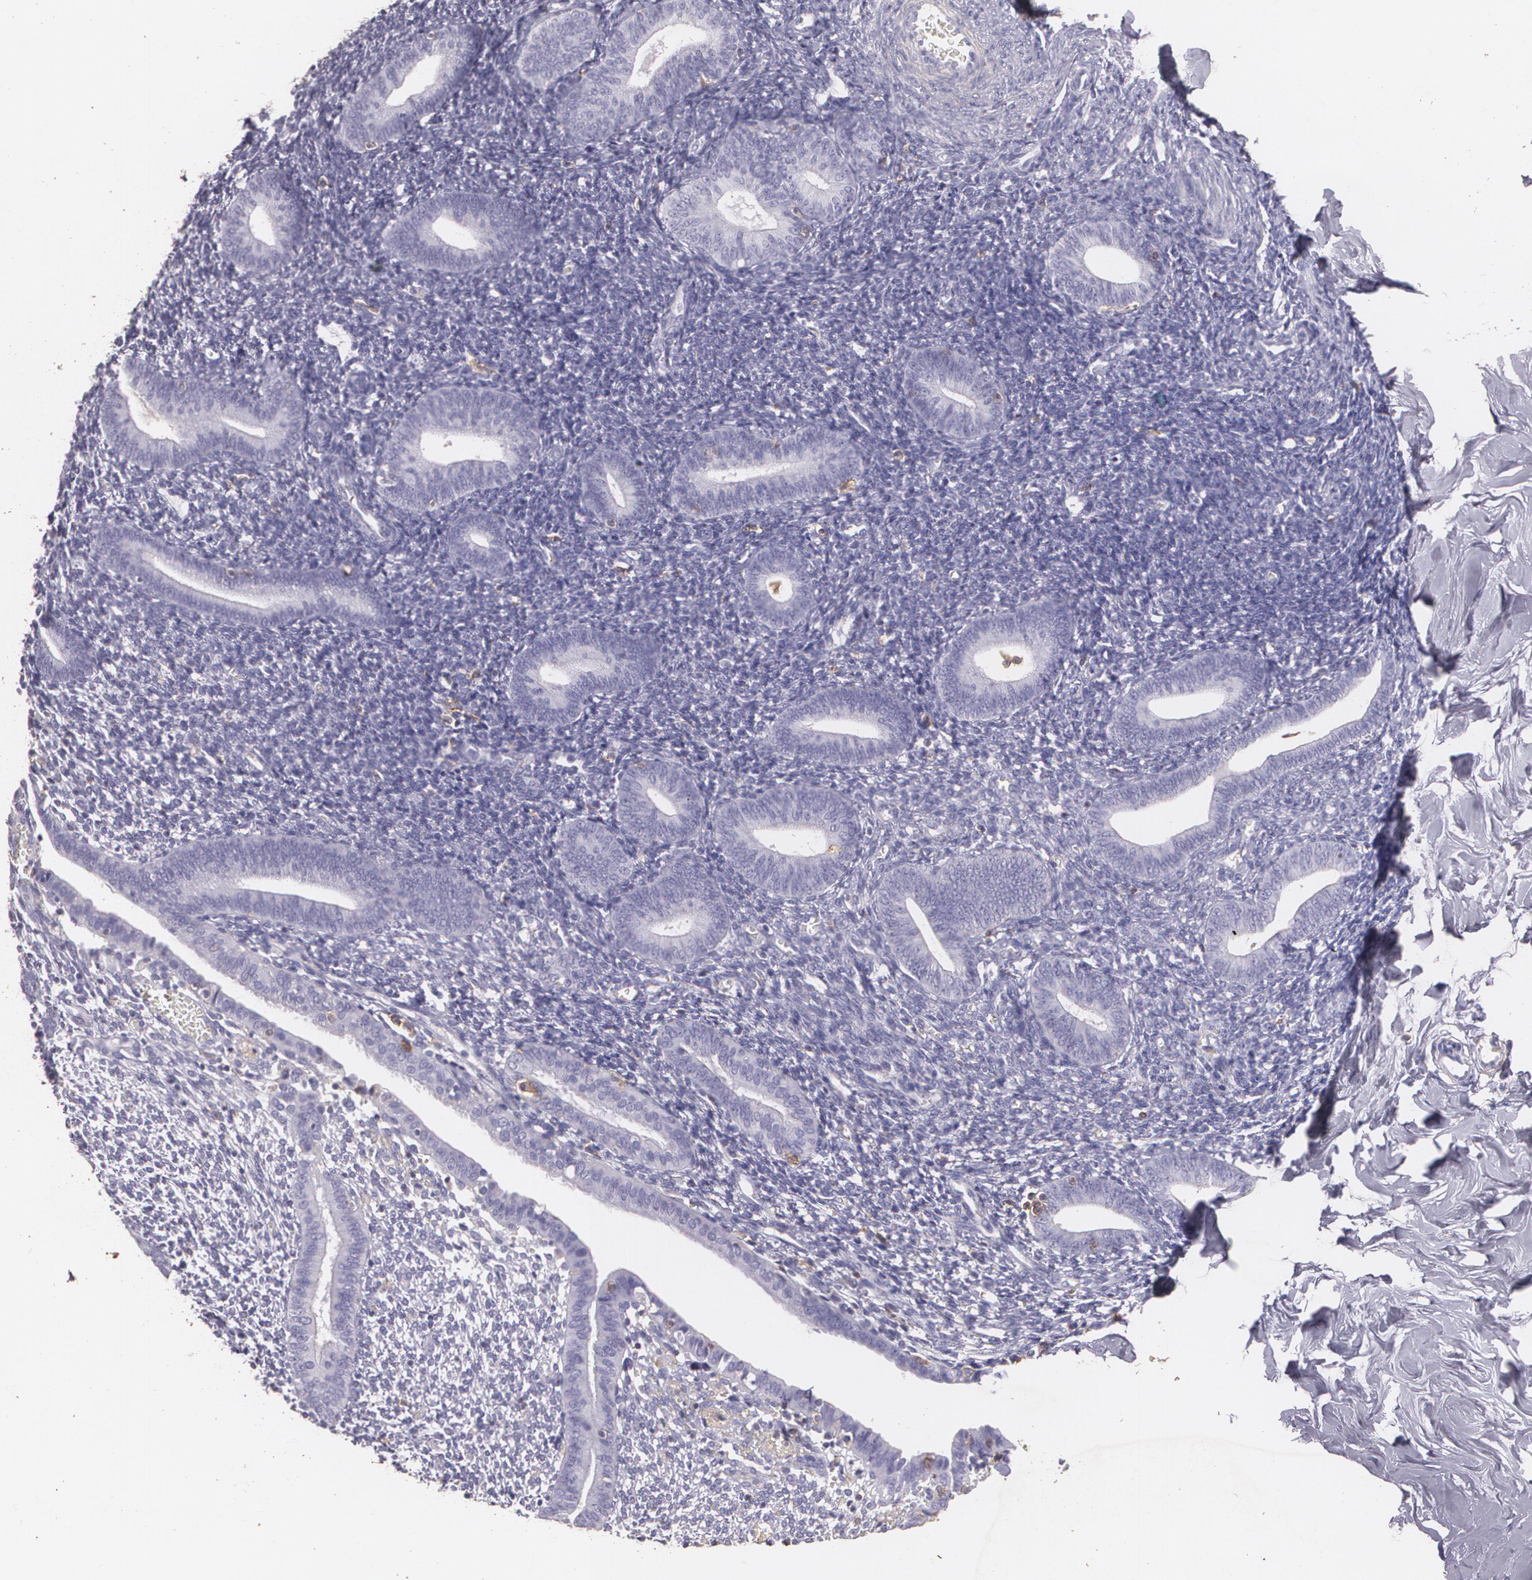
{"staining": {"intensity": "weak", "quantity": "<25%", "location": "cytoplasmic/membranous"}, "tissue": "endometrium", "cell_type": "Cells in endometrial stroma", "image_type": "normal", "snomed": [{"axis": "morphology", "description": "Normal tissue, NOS"}, {"axis": "topography", "description": "Smooth muscle"}, {"axis": "topography", "description": "Endometrium"}], "caption": "DAB immunohistochemical staining of benign human endometrium demonstrates no significant positivity in cells in endometrial stroma.", "gene": "TGFBR1", "patient": {"sex": "female", "age": 57}}